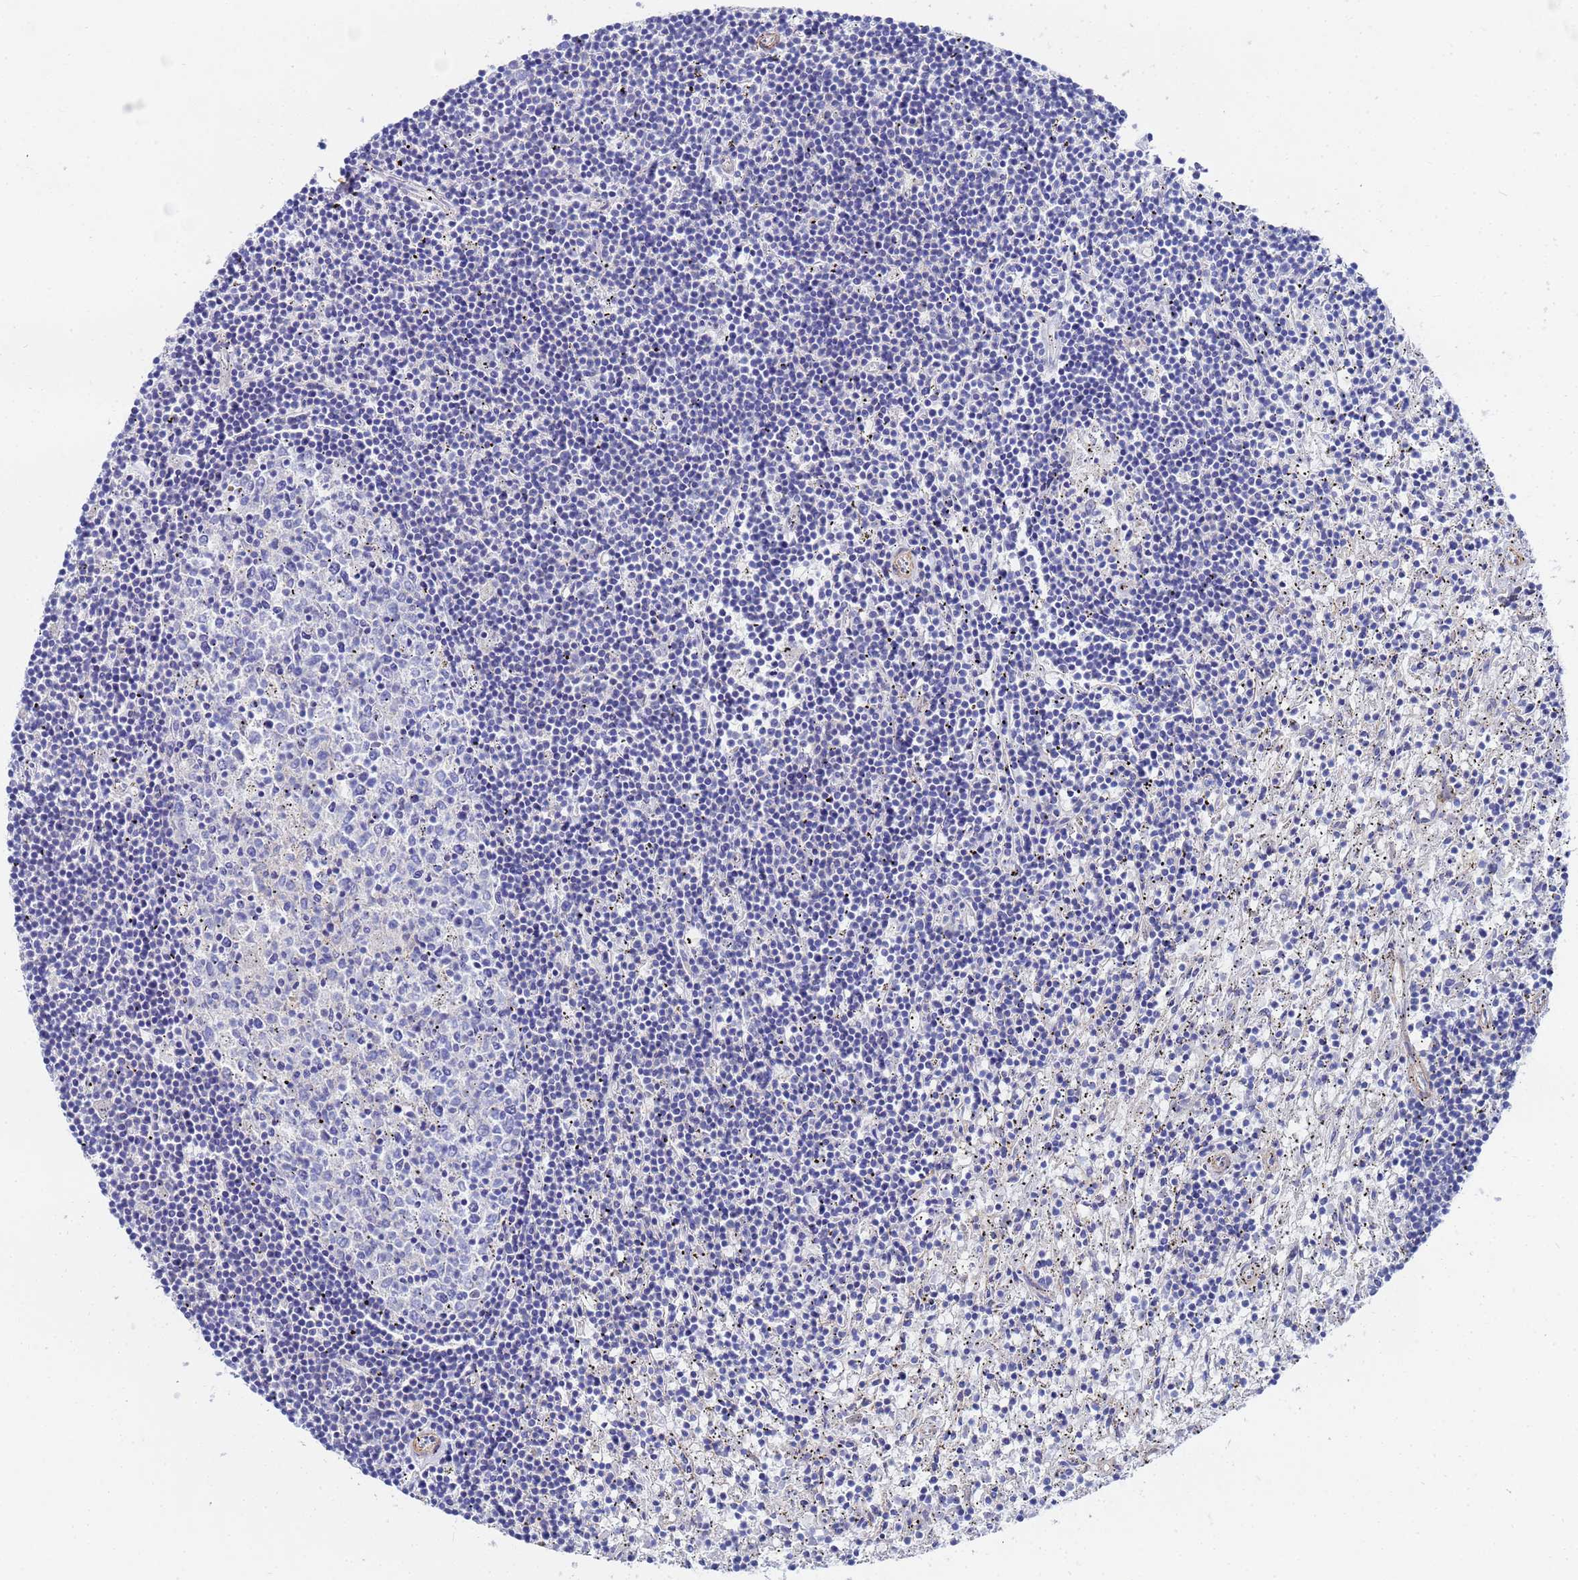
{"staining": {"intensity": "negative", "quantity": "none", "location": "none"}, "tissue": "lymphoma", "cell_type": "Tumor cells", "image_type": "cancer", "snomed": [{"axis": "morphology", "description": "Malignant lymphoma, non-Hodgkin's type, Low grade"}, {"axis": "topography", "description": "Spleen"}], "caption": "Immunohistochemistry of lymphoma shows no staining in tumor cells.", "gene": "RAB39B", "patient": {"sex": "male", "age": 76}}